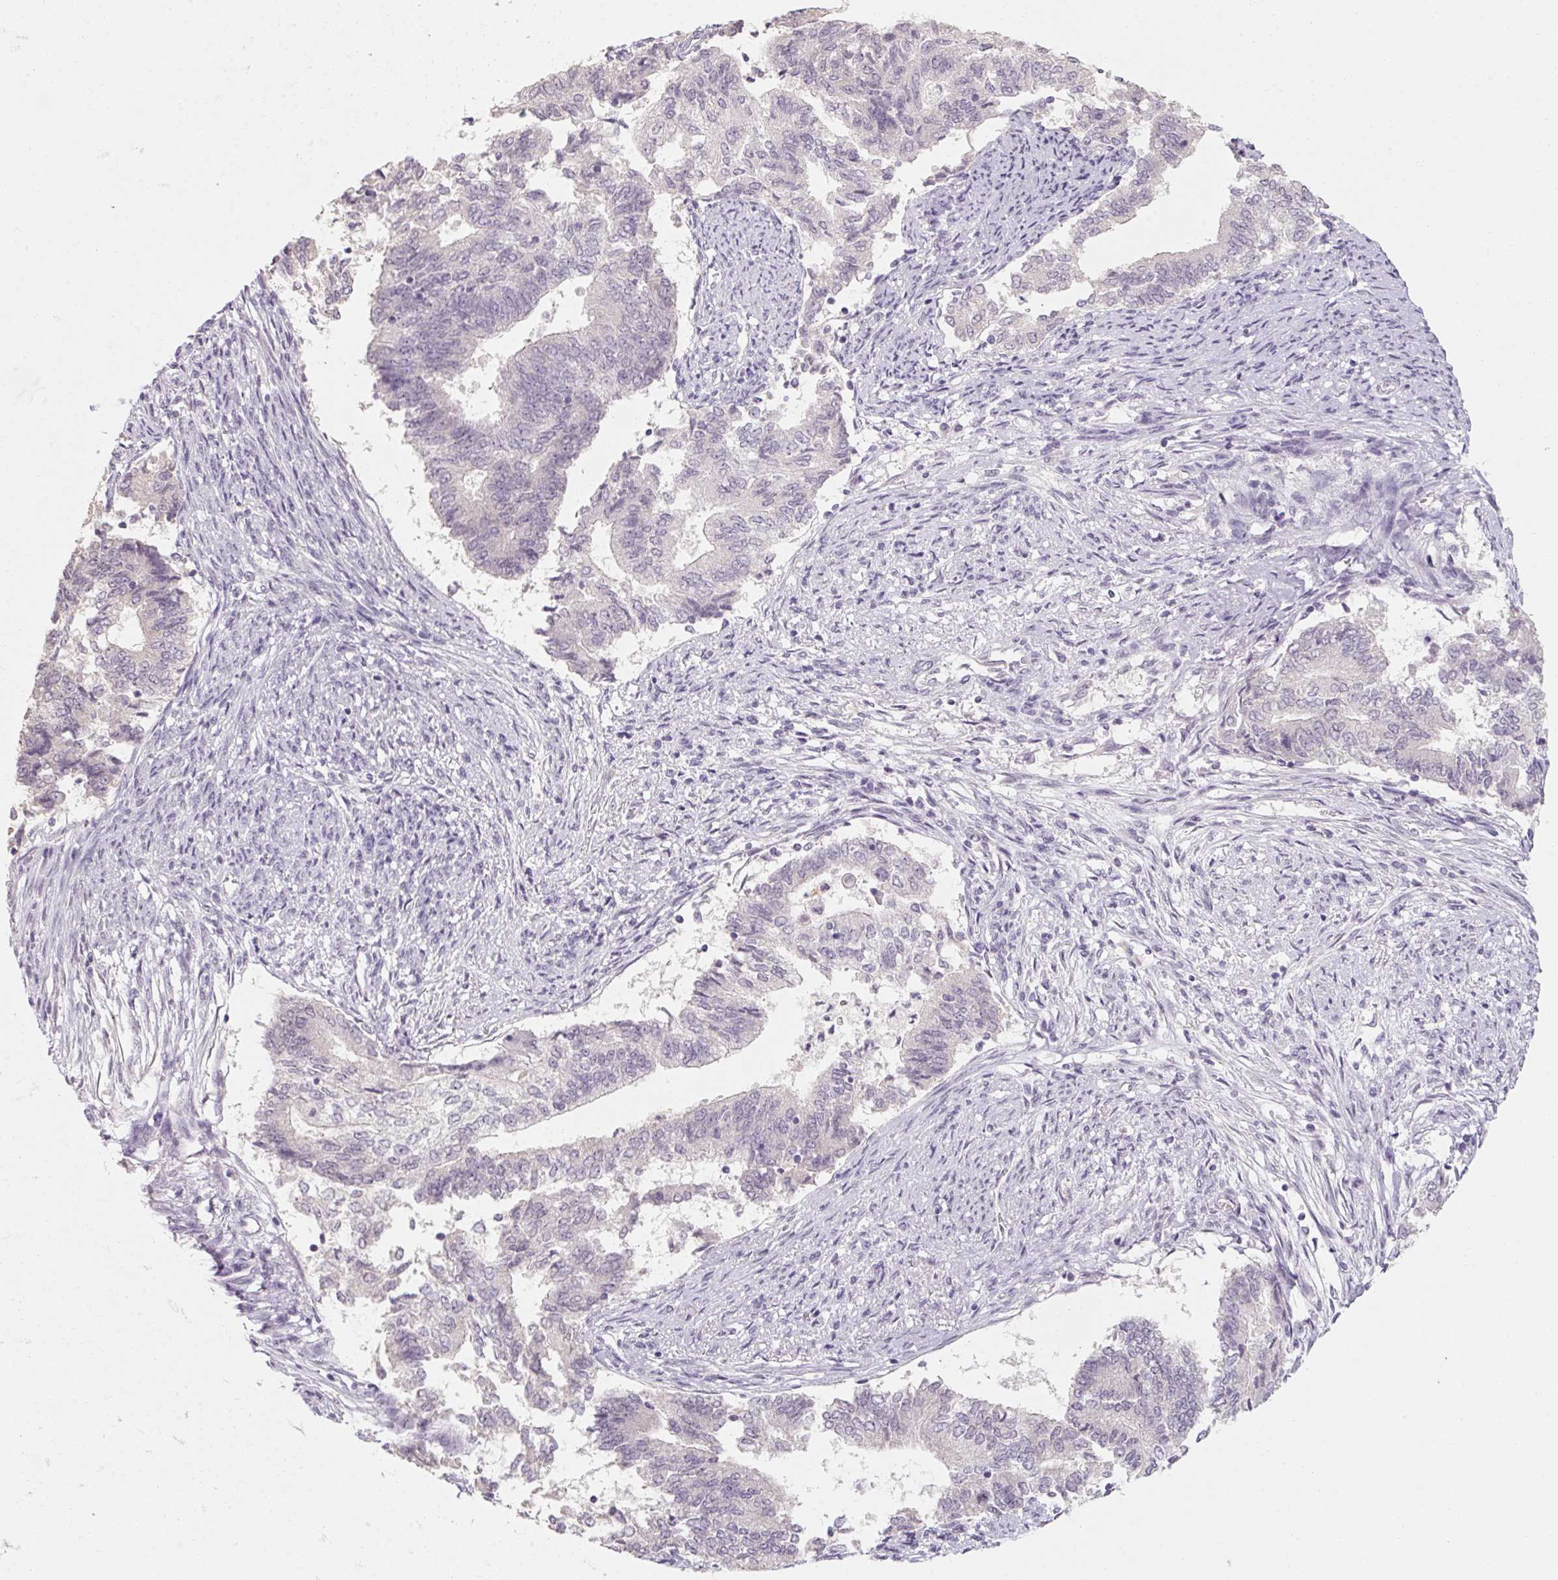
{"staining": {"intensity": "negative", "quantity": "none", "location": "none"}, "tissue": "endometrial cancer", "cell_type": "Tumor cells", "image_type": "cancer", "snomed": [{"axis": "morphology", "description": "Adenocarcinoma, NOS"}, {"axis": "topography", "description": "Endometrium"}], "caption": "Endometrial cancer (adenocarcinoma) stained for a protein using IHC exhibits no expression tumor cells.", "gene": "CAPZA3", "patient": {"sex": "female", "age": 65}}